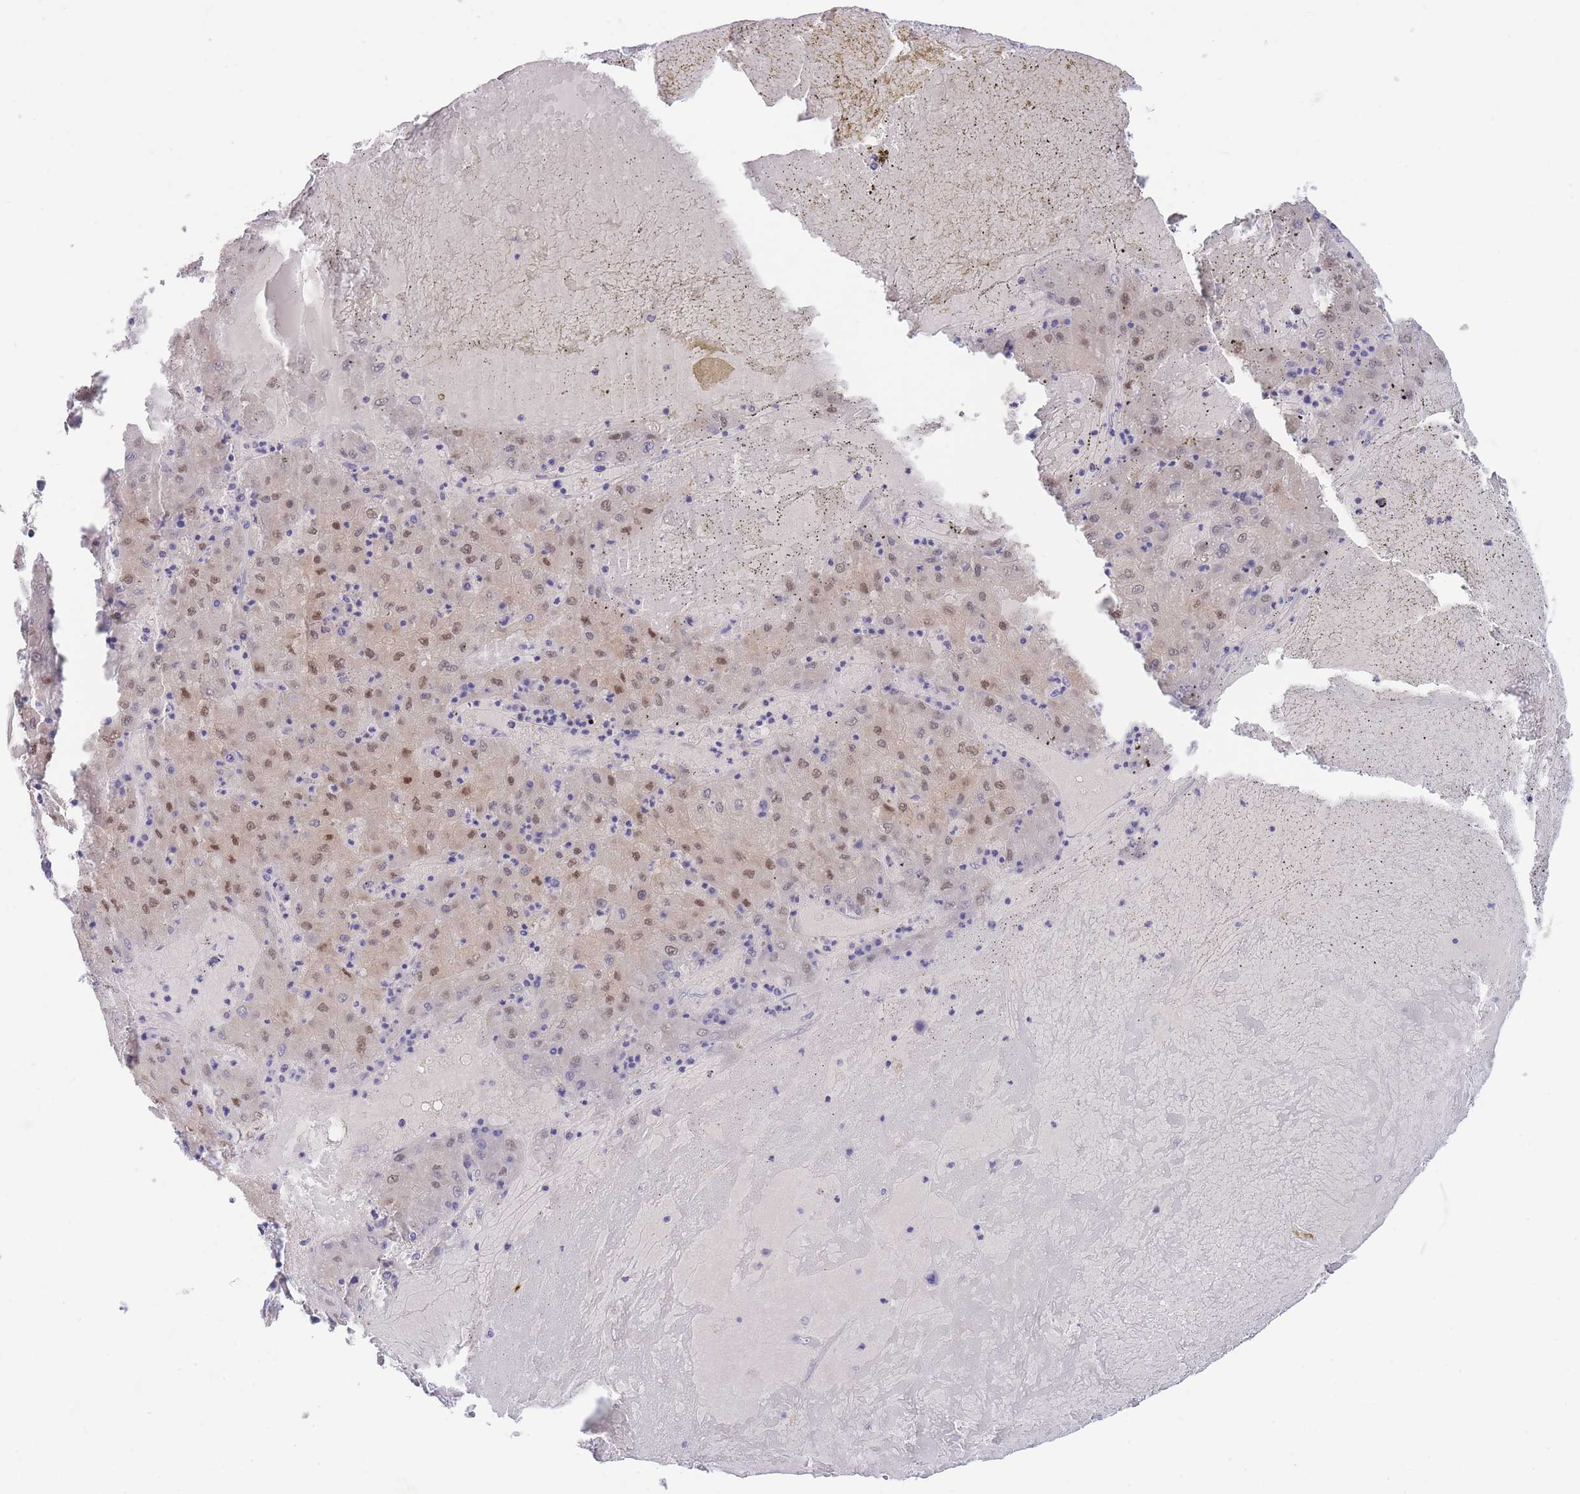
{"staining": {"intensity": "weak", "quantity": ">75%", "location": "cytoplasmic/membranous,nuclear"}, "tissue": "liver cancer", "cell_type": "Tumor cells", "image_type": "cancer", "snomed": [{"axis": "morphology", "description": "Carcinoma, Hepatocellular, NOS"}, {"axis": "topography", "description": "Liver"}], "caption": "Liver cancer stained with DAB (3,3'-diaminobenzidine) IHC exhibits low levels of weak cytoplasmic/membranous and nuclear positivity in about >75% of tumor cells. (IHC, brightfield microscopy, high magnification).", "gene": "PCDHB3", "patient": {"sex": "male", "age": 72}}